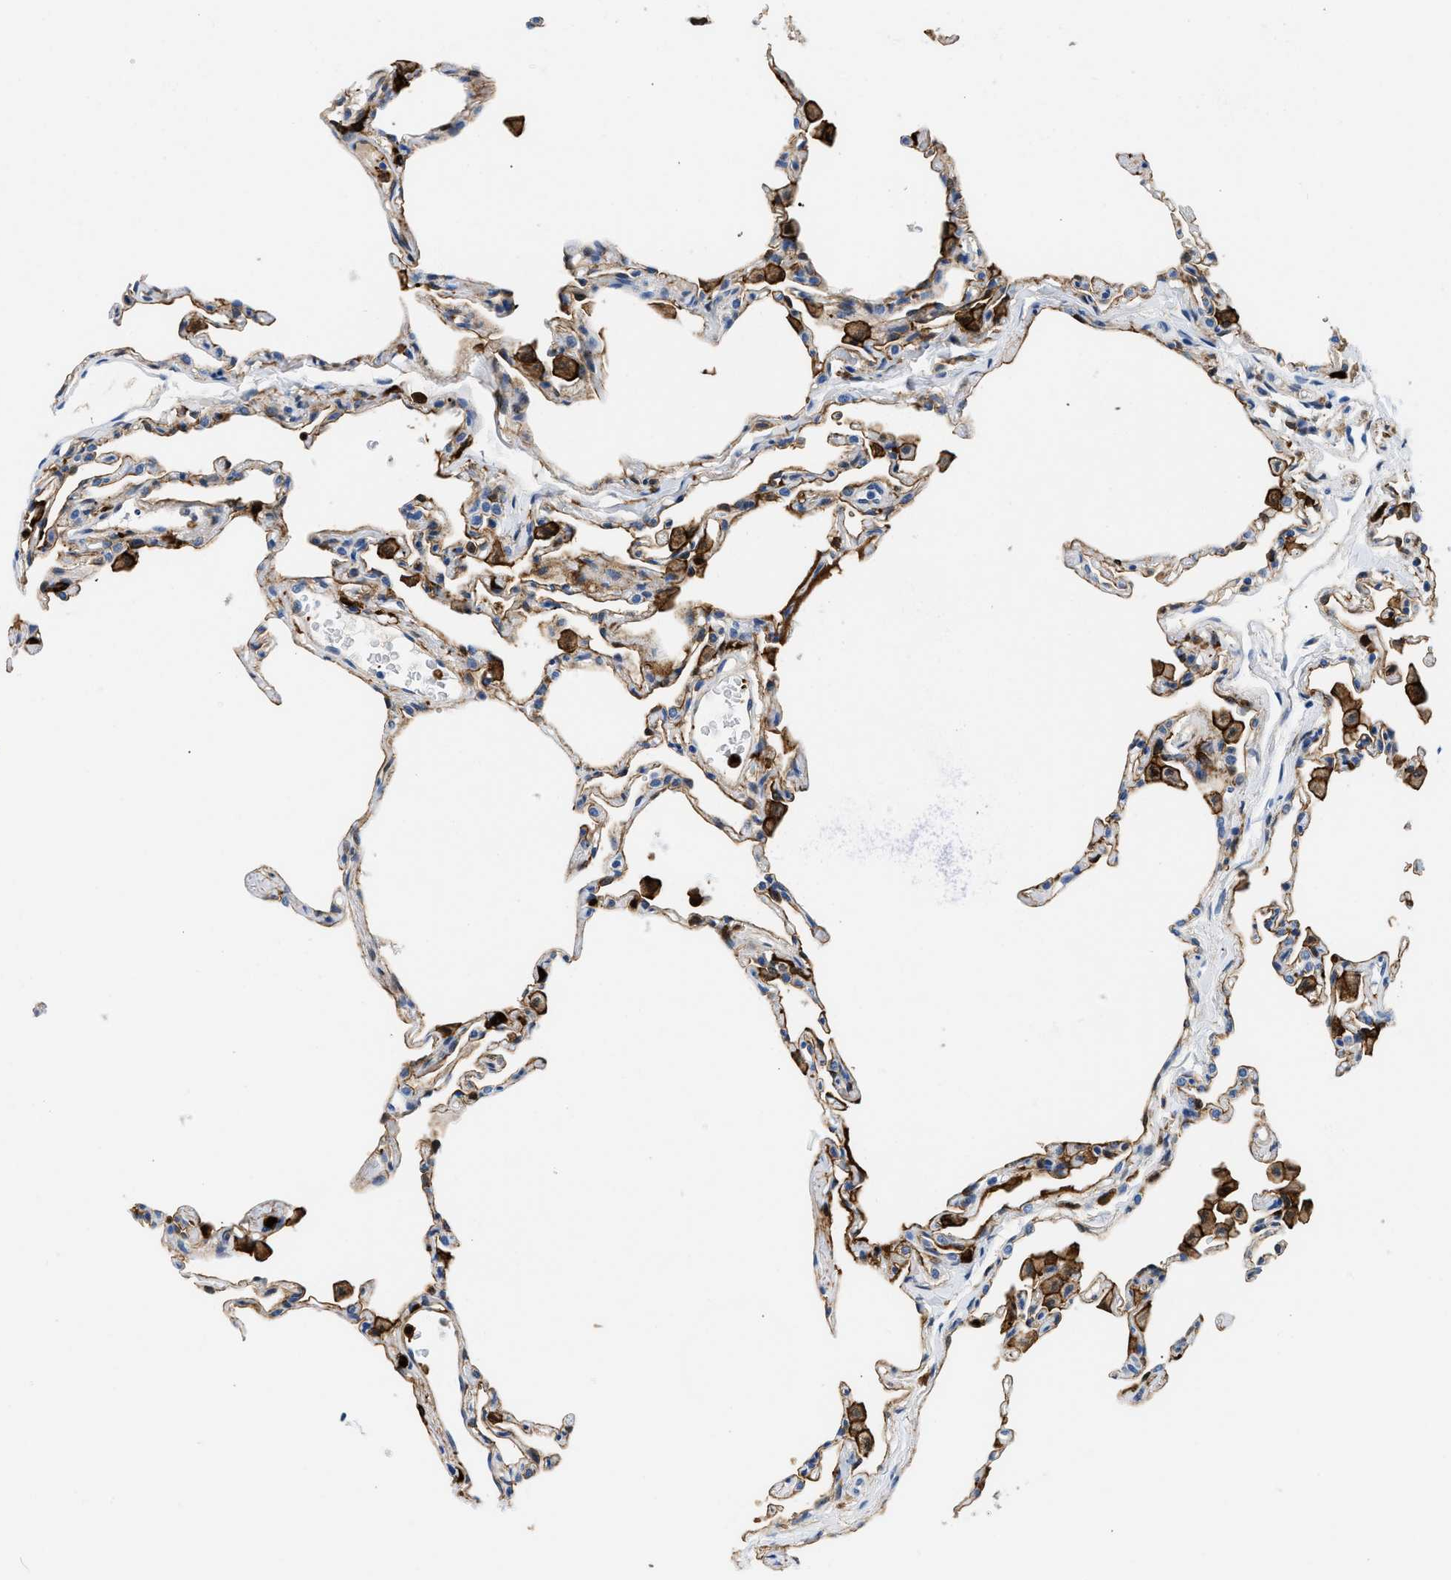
{"staining": {"intensity": "weak", "quantity": "25%-75%", "location": "cytoplasmic/membranous"}, "tissue": "lung", "cell_type": "Alveolar cells", "image_type": "normal", "snomed": [{"axis": "morphology", "description": "Normal tissue, NOS"}, {"axis": "topography", "description": "Lung"}], "caption": "Brown immunohistochemical staining in benign human lung displays weak cytoplasmic/membranous staining in approximately 25%-75% of alveolar cells.", "gene": "GSN", "patient": {"sex": "female", "age": 49}}